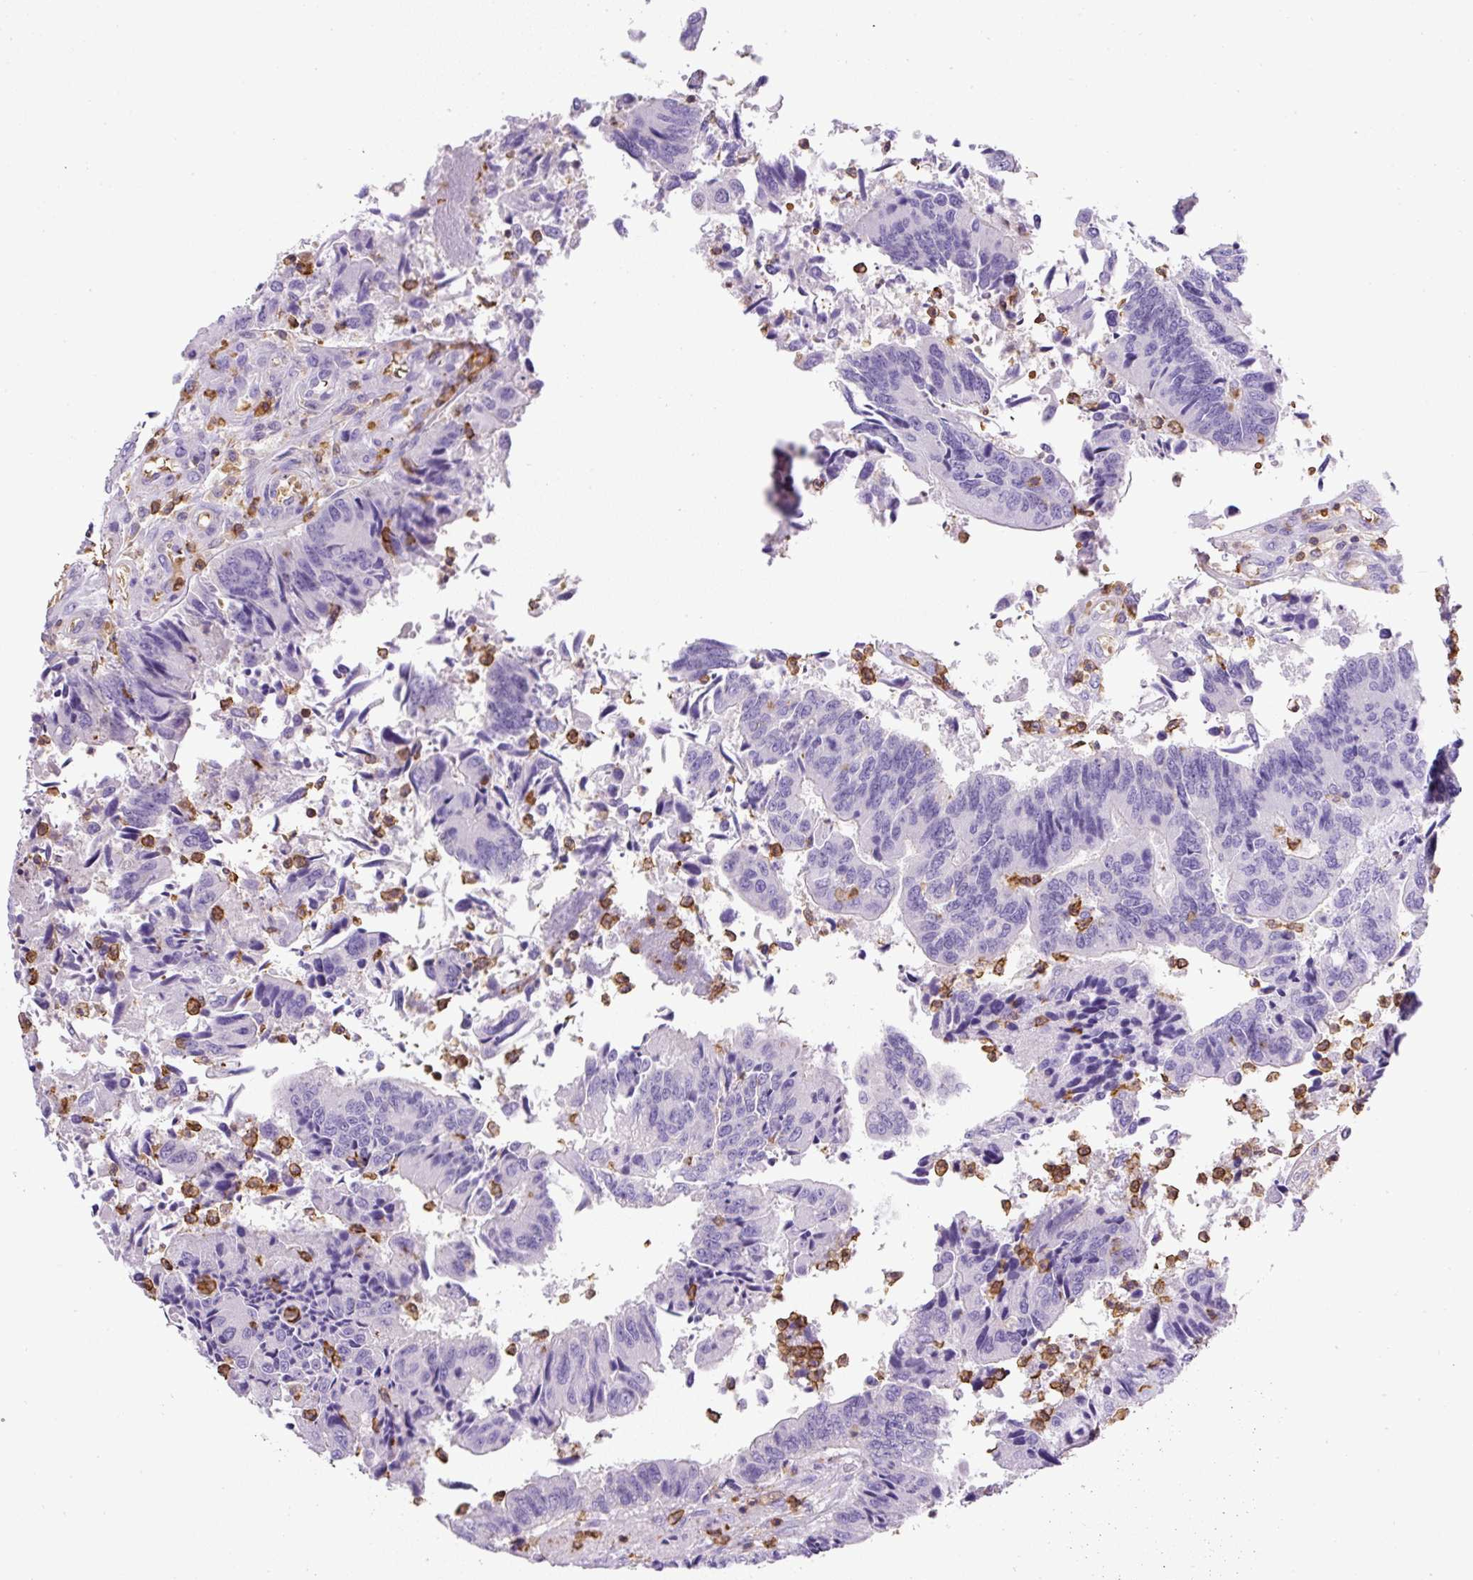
{"staining": {"intensity": "negative", "quantity": "none", "location": "none"}, "tissue": "colorectal cancer", "cell_type": "Tumor cells", "image_type": "cancer", "snomed": [{"axis": "morphology", "description": "Adenocarcinoma, NOS"}, {"axis": "topography", "description": "Colon"}], "caption": "This histopathology image is of adenocarcinoma (colorectal) stained with immunohistochemistry (IHC) to label a protein in brown with the nuclei are counter-stained blue. There is no positivity in tumor cells.", "gene": "FAM228B", "patient": {"sex": "female", "age": 67}}